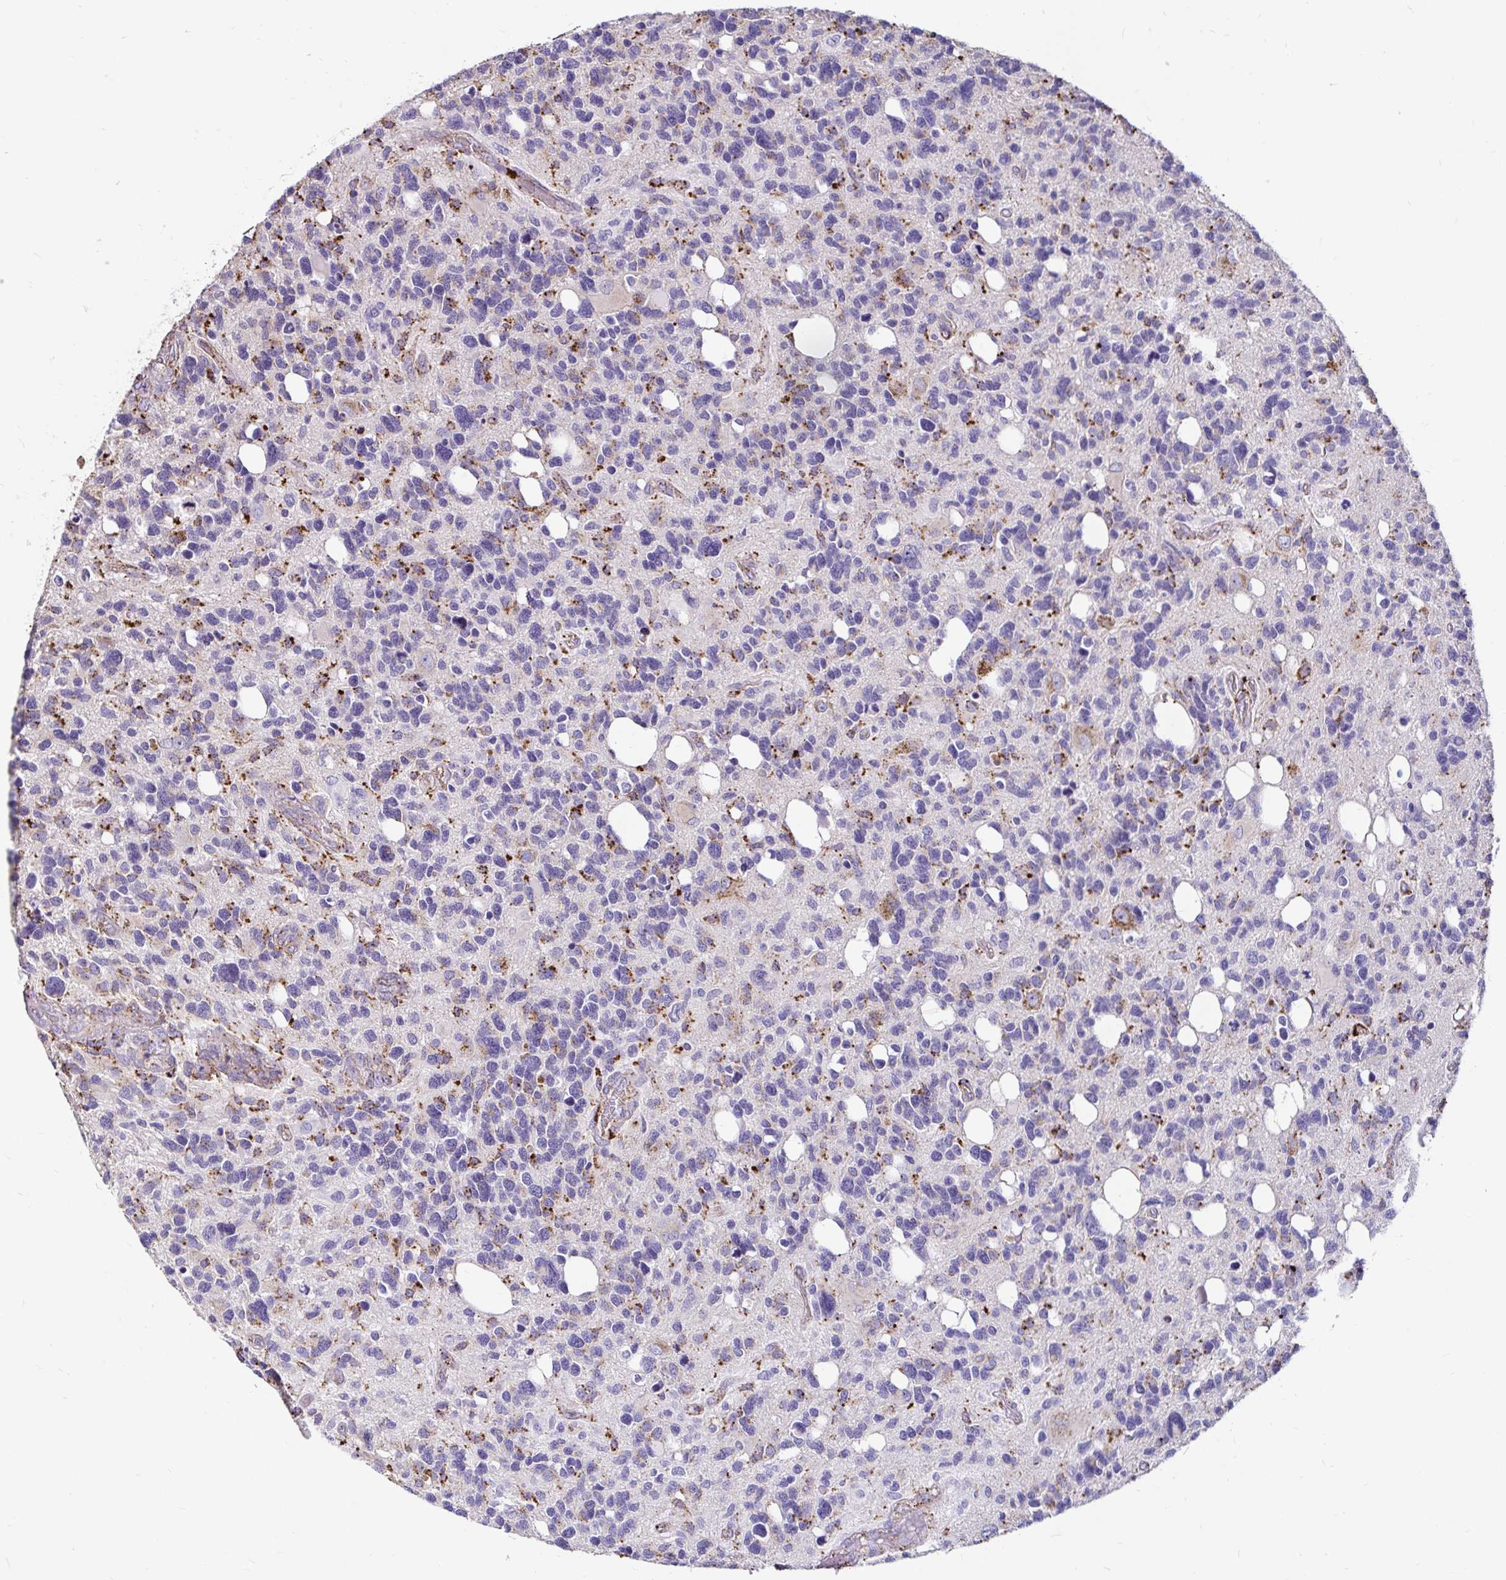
{"staining": {"intensity": "moderate", "quantity": "<25%", "location": "cytoplasmic/membranous"}, "tissue": "glioma", "cell_type": "Tumor cells", "image_type": "cancer", "snomed": [{"axis": "morphology", "description": "Glioma, malignant, High grade"}, {"axis": "topography", "description": "Brain"}], "caption": "Tumor cells demonstrate low levels of moderate cytoplasmic/membranous positivity in about <25% of cells in high-grade glioma (malignant).", "gene": "FUCA1", "patient": {"sex": "male", "age": 49}}